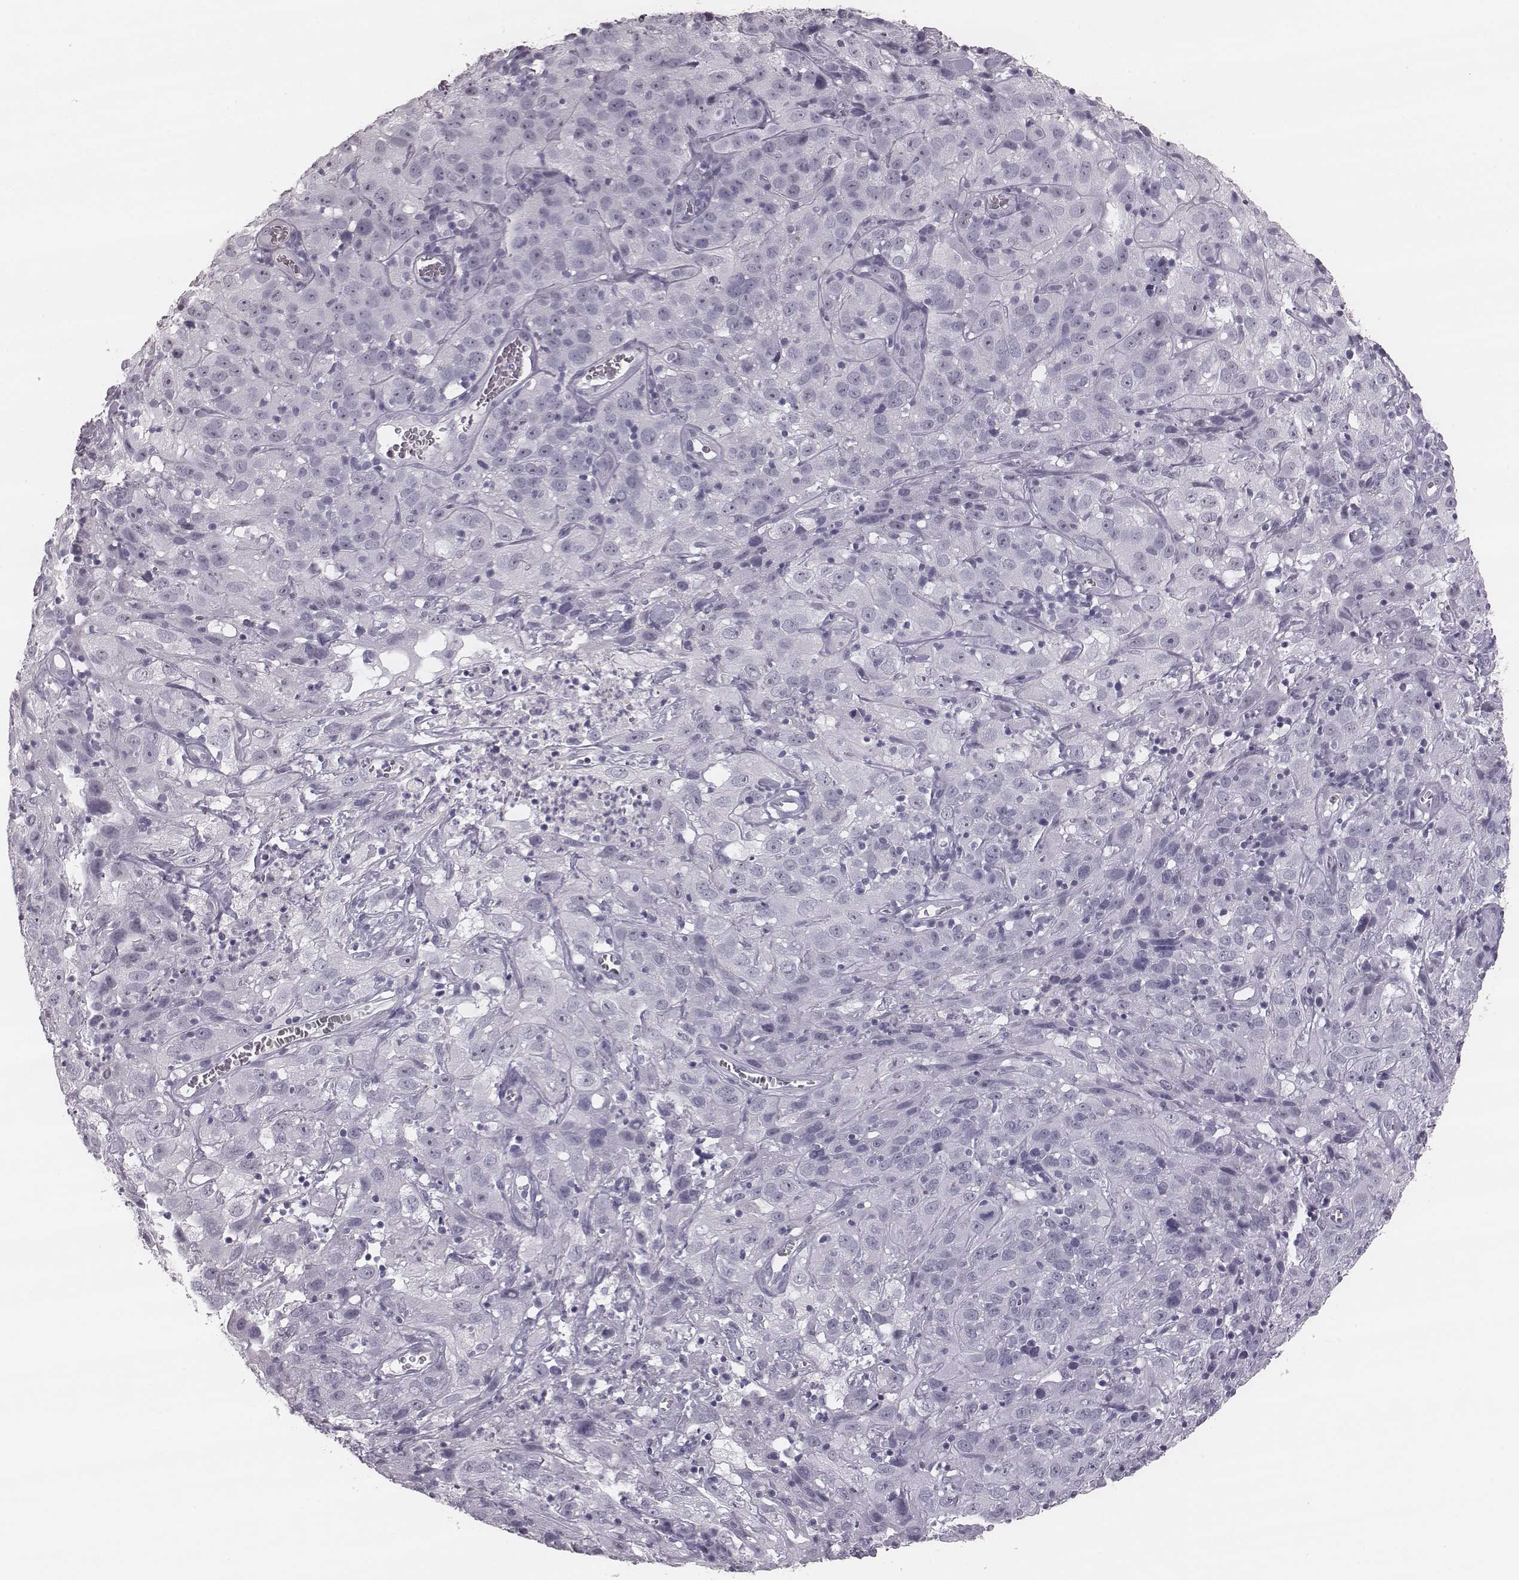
{"staining": {"intensity": "negative", "quantity": "none", "location": "none"}, "tissue": "cervical cancer", "cell_type": "Tumor cells", "image_type": "cancer", "snomed": [{"axis": "morphology", "description": "Squamous cell carcinoma, NOS"}, {"axis": "topography", "description": "Cervix"}], "caption": "Image shows no protein positivity in tumor cells of cervical squamous cell carcinoma tissue.", "gene": "KRT74", "patient": {"sex": "female", "age": 32}}